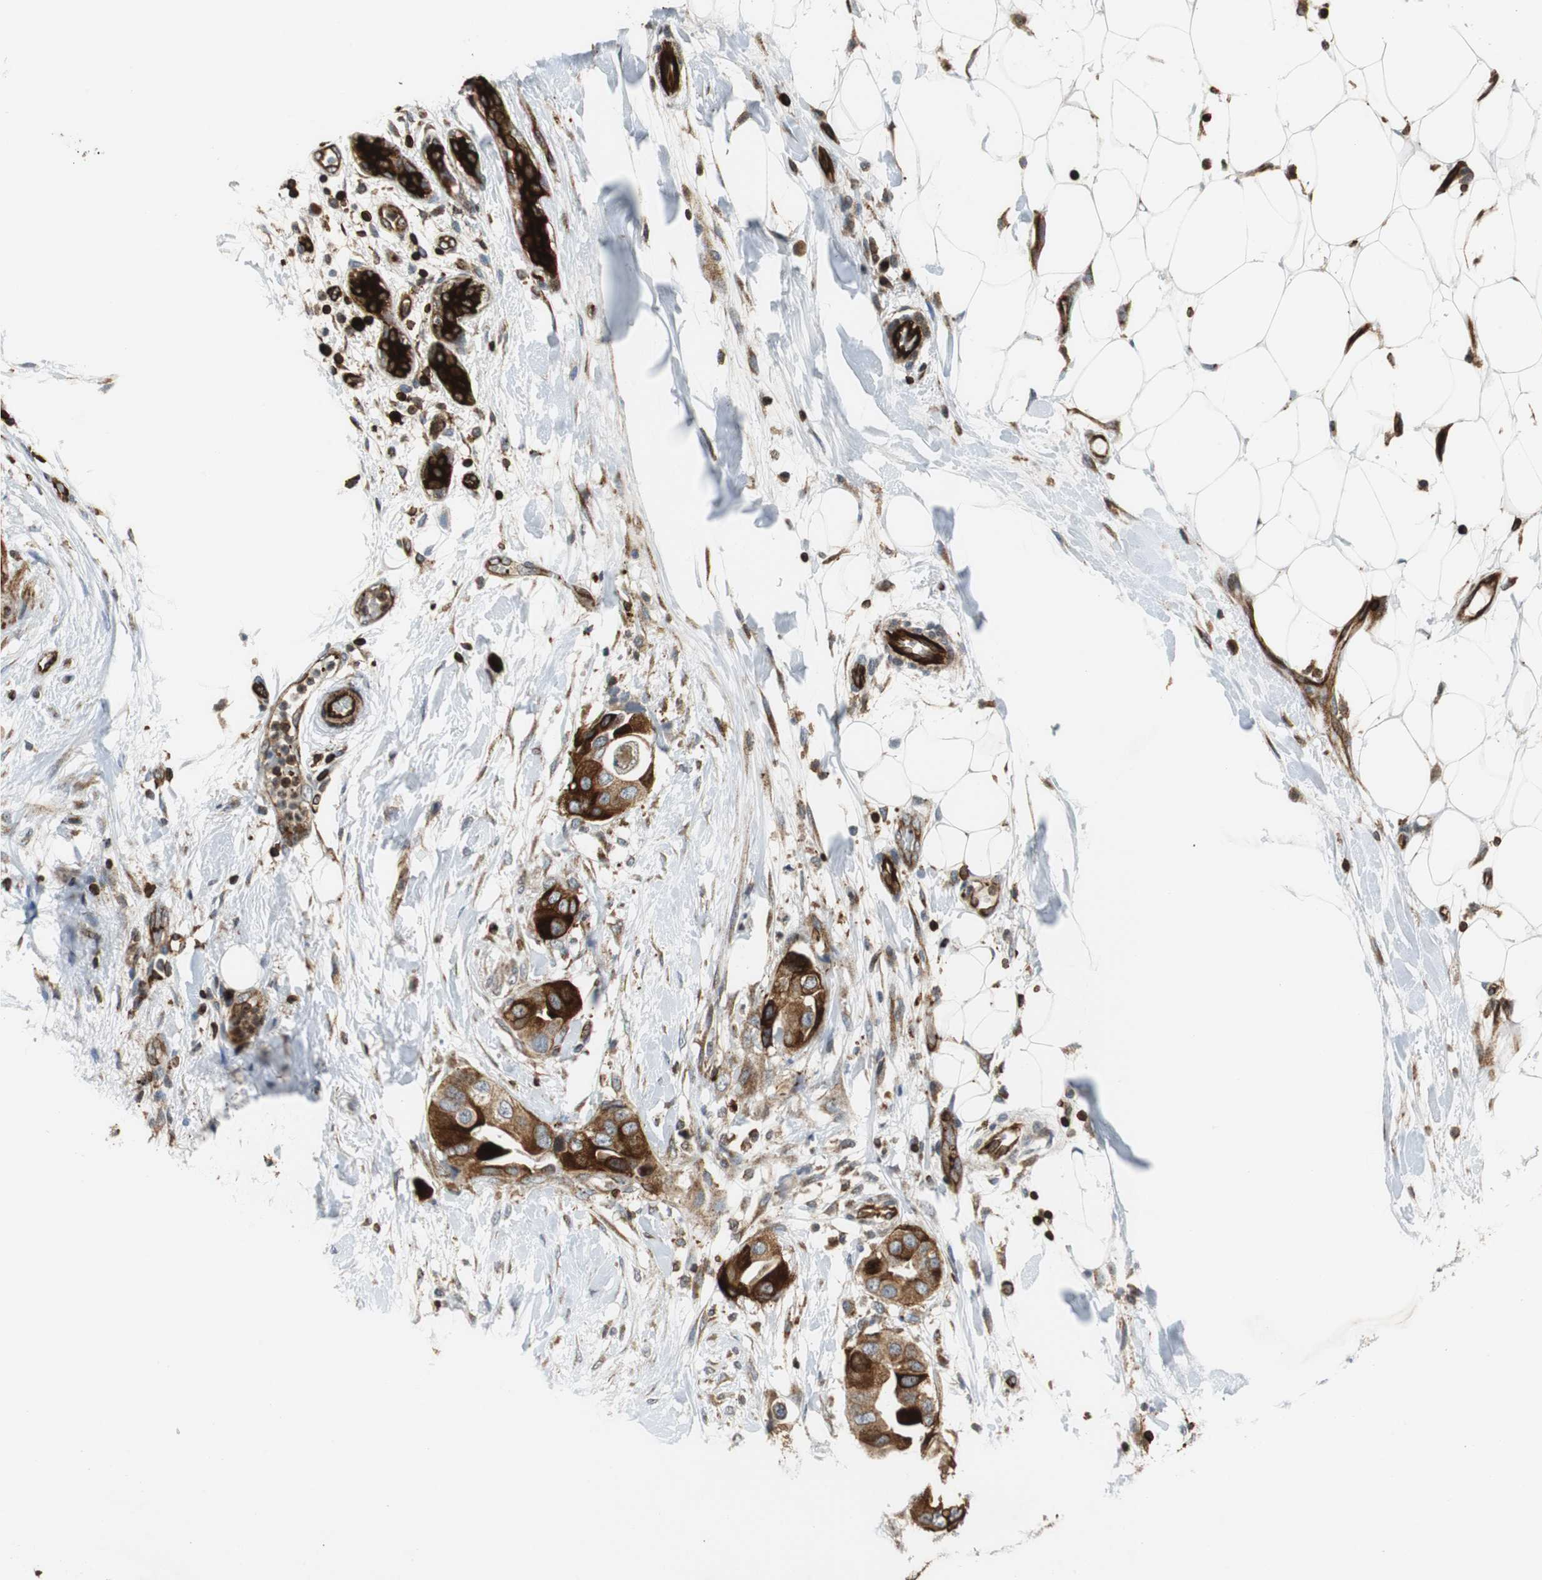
{"staining": {"intensity": "strong", "quantity": ">75%", "location": "cytoplasmic/membranous"}, "tissue": "breast cancer", "cell_type": "Tumor cells", "image_type": "cancer", "snomed": [{"axis": "morphology", "description": "Duct carcinoma"}, {"axis": "topography", "description": "Breast"}], "caption": "This is an image of IHC staining of breast invasive ductal carcinoma, which shows strong staining in the cytoplasmic/membranous of tumor cells.", "gene": "TUBA4A", "patient": {"sex": "female", "age": 40}}